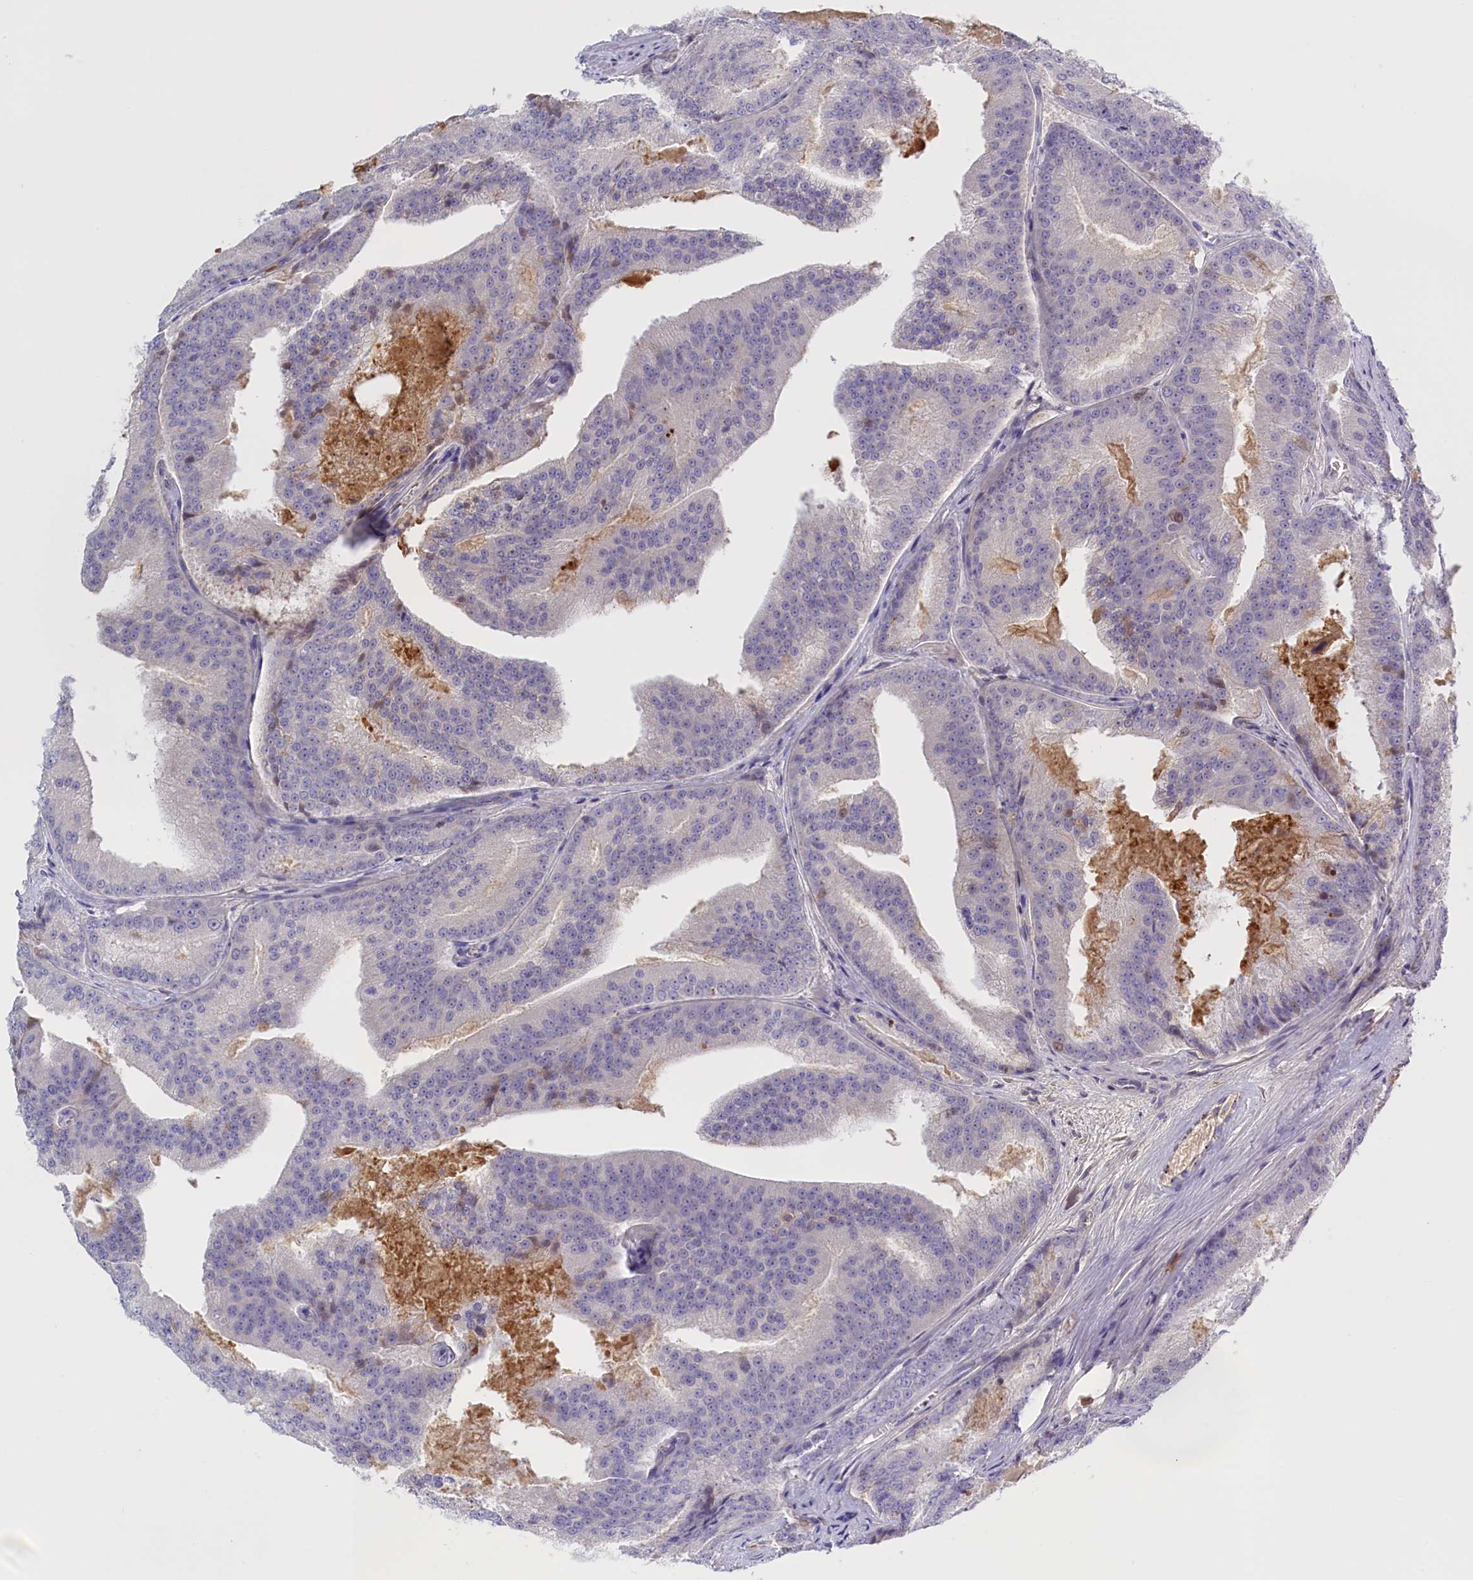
{"staining": {"intensity": "negative", "quantity": "none", "location": "none"}, "tissue": "prostate cancer", "cell_type": "Tumor cells", "image_type": "cancer", "snomed": [{"axis": "morphology", "description": "Adenocarcinoma, High grade"}, {"axis": "topography", "description": "Prostate"}], "caption": "High power microscopy image of an IHC histopathology image of prostate cancer, revealing no significant positivity in tumor cells.", "gene": "FAM149B1", "patient": {"sex": "male", "age": 61}}